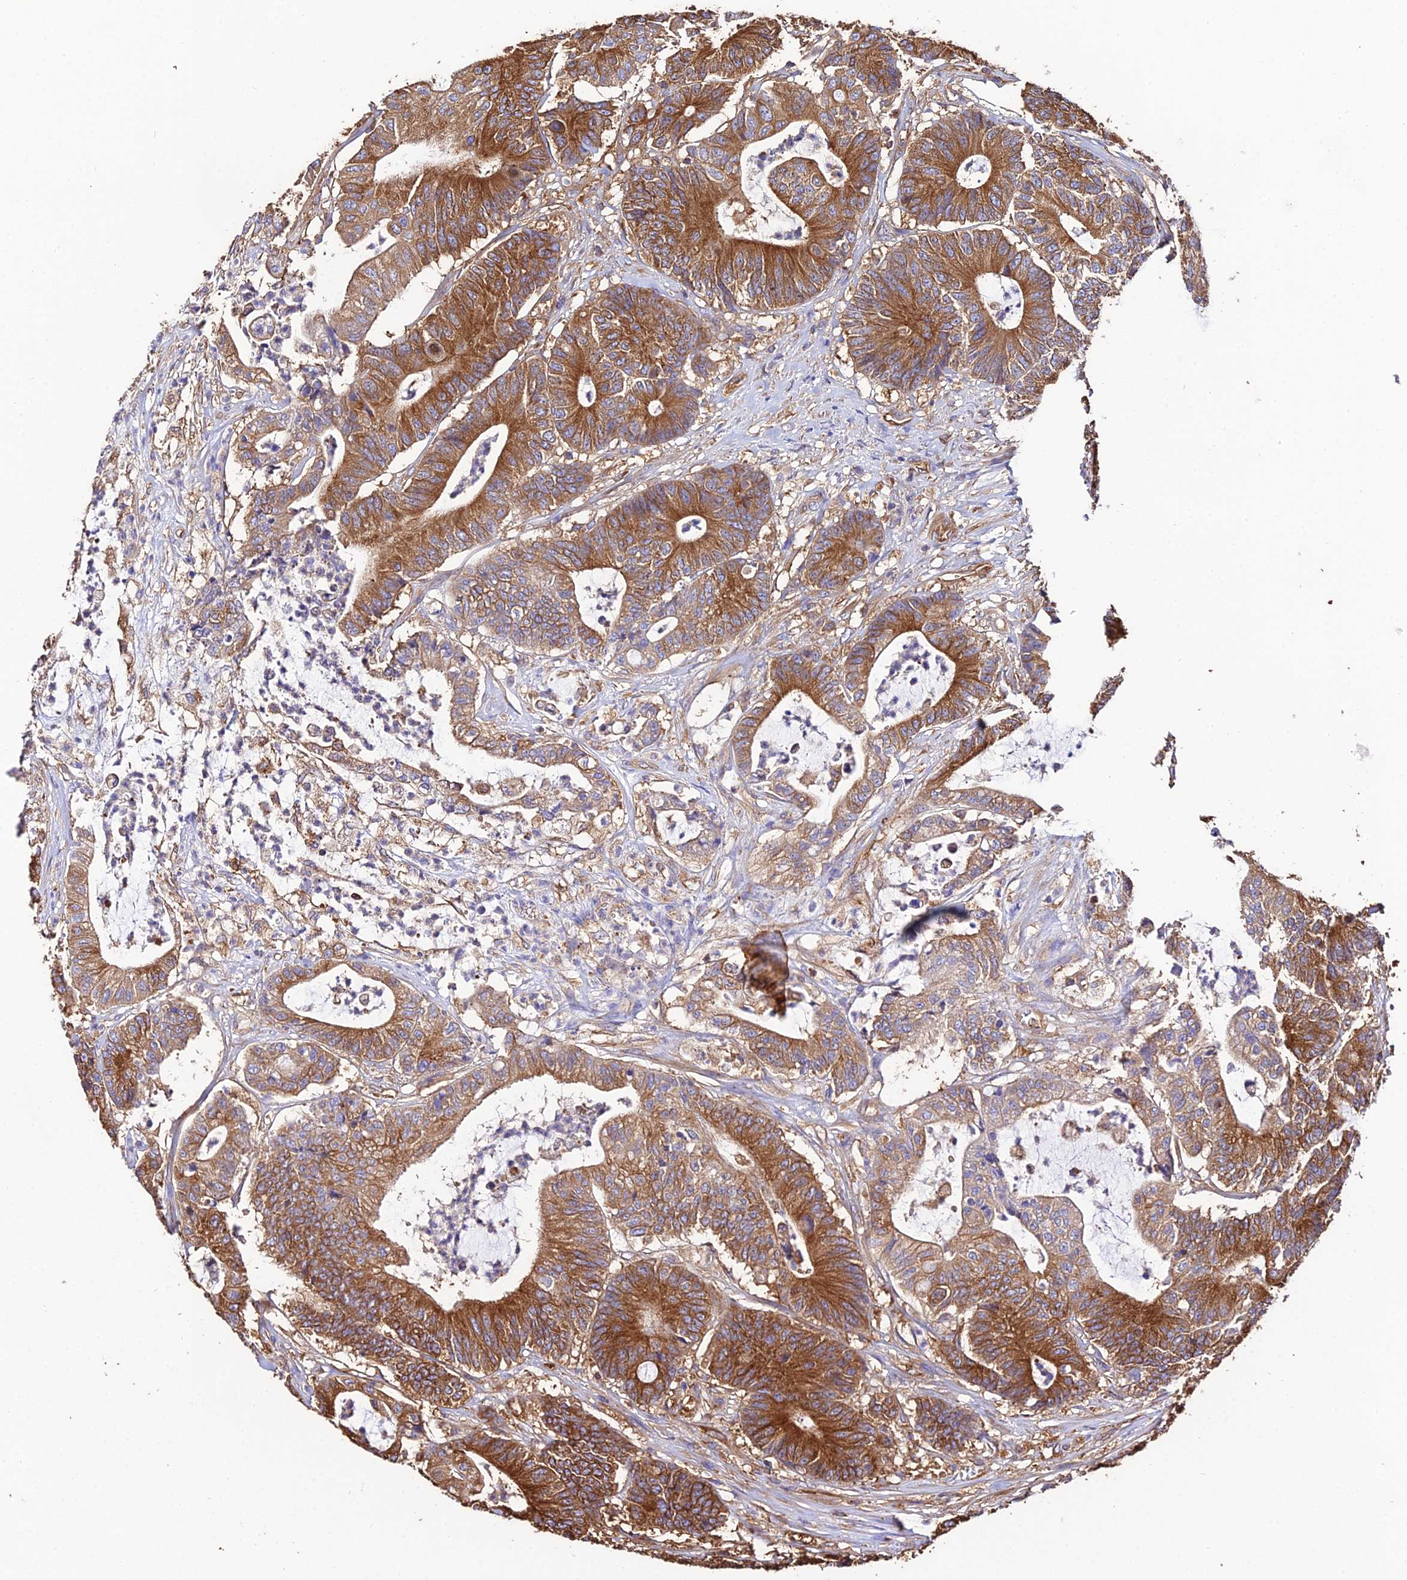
{"staining": {"intensity": "strong", "quantity": ">75%", "location": "cytoplasmic/membranous"}, "tissue": "colorectal cancer", "cell_type": "Tumor cells", "image_type": "cancer", "snomed": [{"axis": "morphology", "description": "Adenocarcinoma, NOS"}, {"axis": "topography", "description": "Colon"}], "caption": "High-magnification brightfield microscopy of colorectal adenocarcinoma stained with DAB (3,3'-diaminobenzidine) (brown) and counterstained with hematoxylin (blue). tumor cells exhibit strong cytoplasmic/membranous positivity is present in approximately>75% of cells. The protein is stained brown, and the nuclei are stained in blue (DAB (3,3'-diaminobenzidine) IHC with brightfield microscopy, high magnification).", "gene": "TUBA3D", "patient": {"sex": "female", "age": 84}}